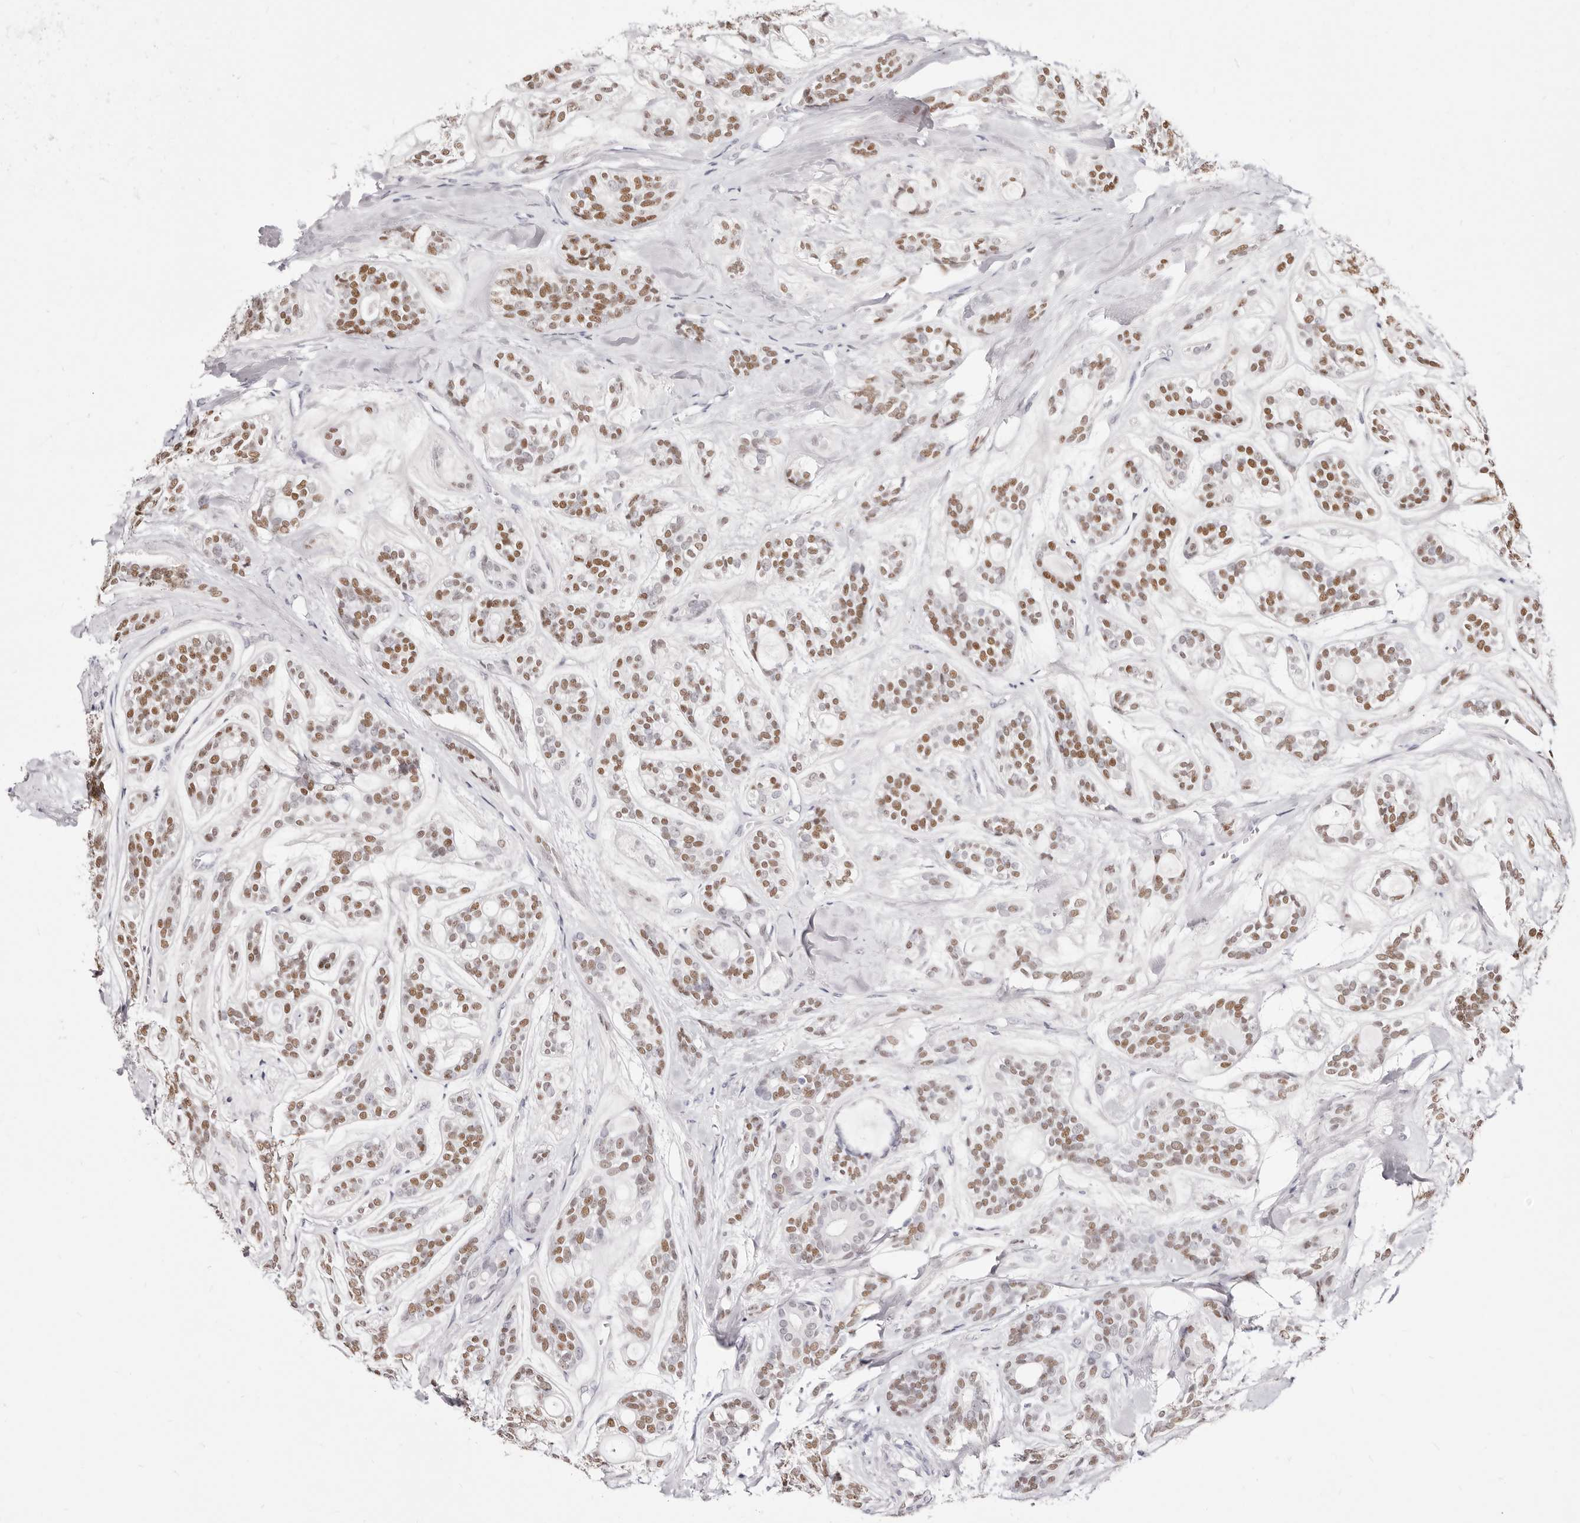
{"staining": {"intensity": "moderate", "quantity": ">75%", "location": "nuclear"}, "tissue": "head and neck cancer", "cell_type": "Tumor cells", "image_type": "cancer", "snomed": [{"axis": "morphology", "description": "Adenocarcinoma, NOS"}, {"axis": "topography", "description": "Head-Neck"}], "caption": "Immunohistochemistry (DAB (3,3'-diaminobenzidine)) staining of human head and neck cancer (adenocarcinoma) exhibits moderate nuclear protein expression in about >75% of tumor cells.", "gene": "TKT", "patient": {"sex": "male", "age": 66}}